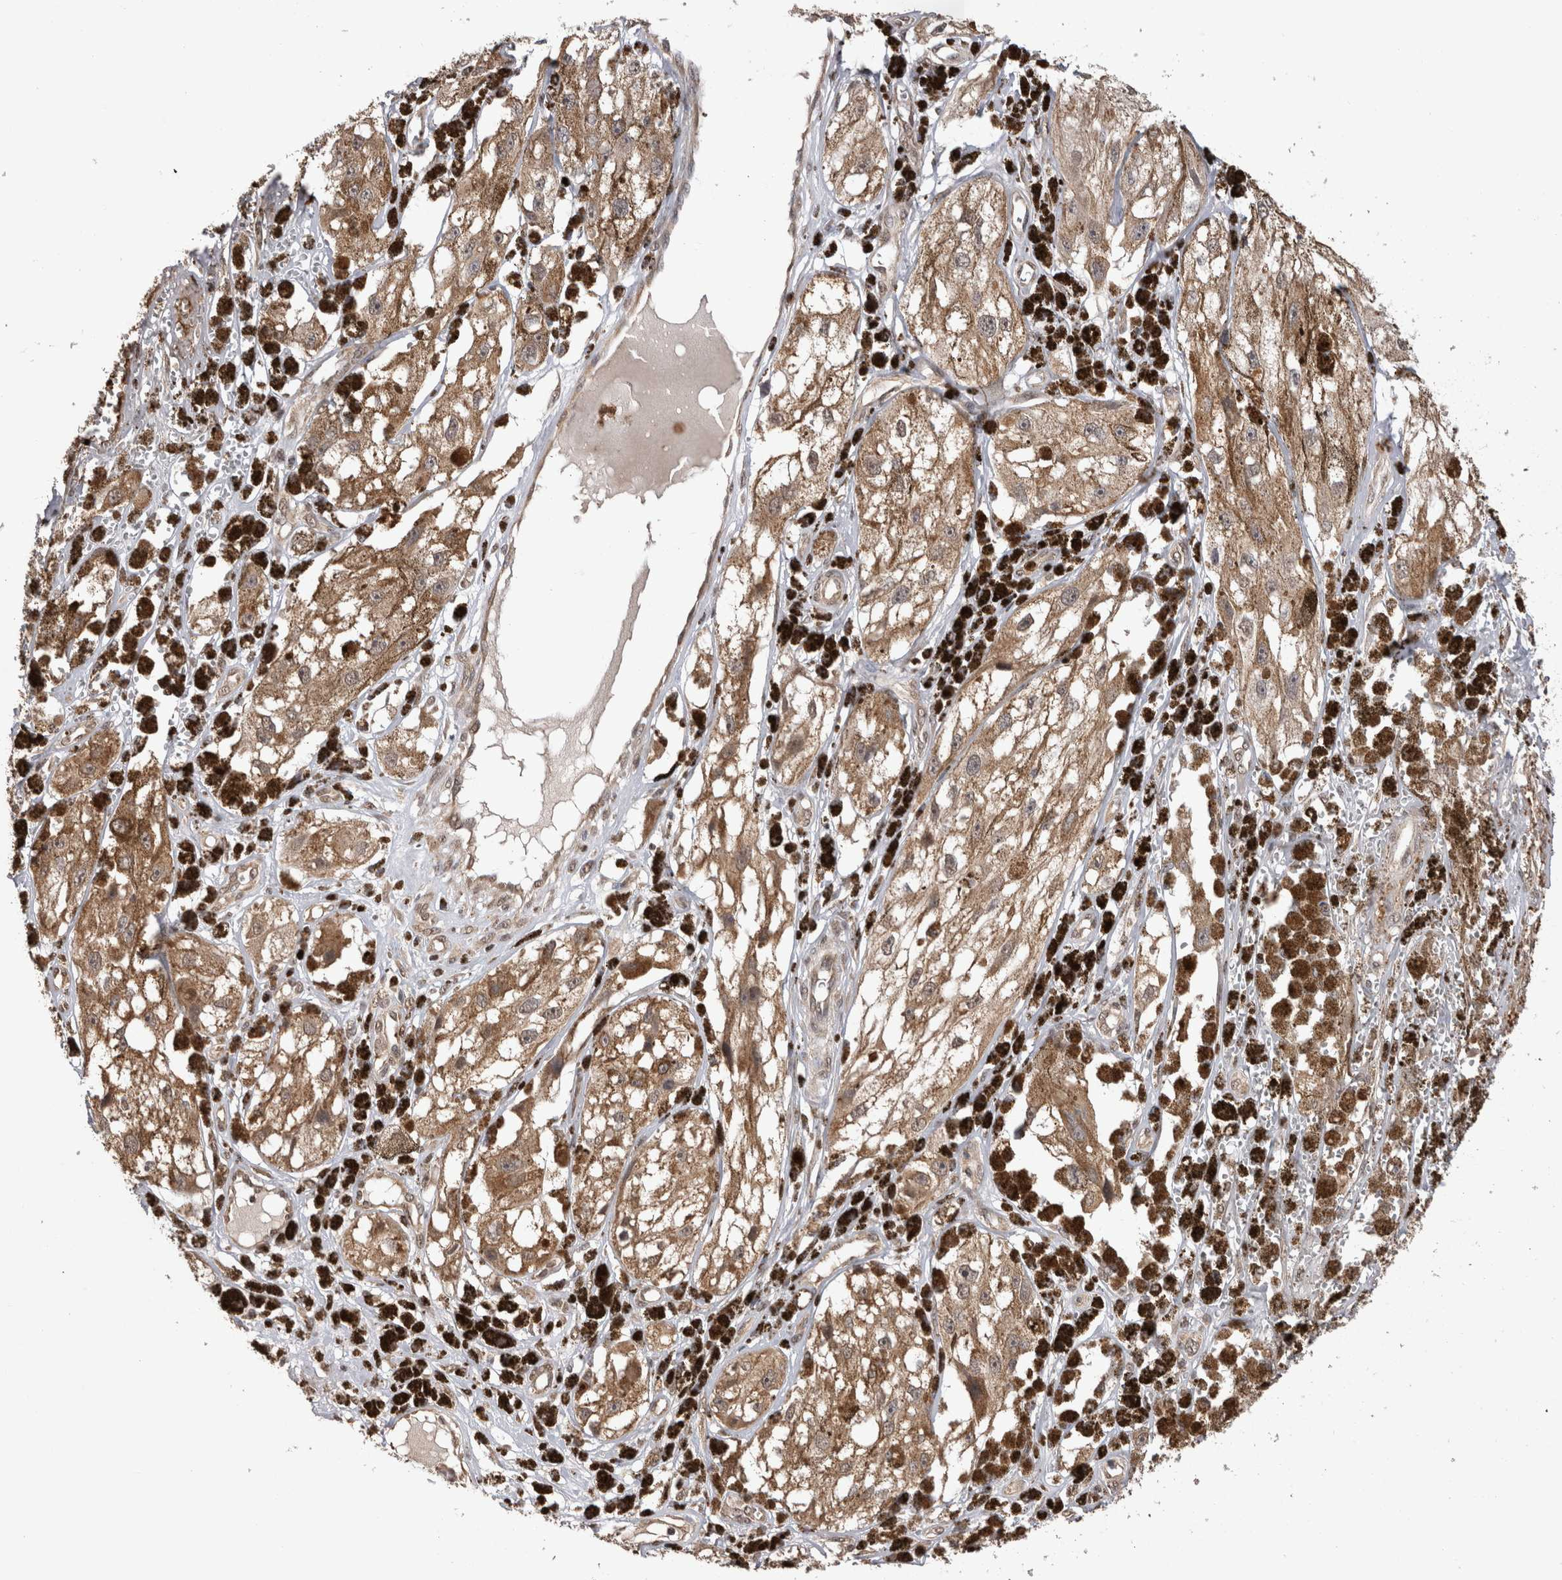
{"staining": {"intensity": "weak", "quantity": ">75%", "location": "cytoplasmic/membranous"}, "tissue": "melanoma", "cell_type": "Tumor cells", "image_type": "cancer", "snomed": [{"axis": "morphology", "description": "Malignant melanoma, NOS"}, {"axis": "topography", "description": "Skin"}], "caption": "Protein staining of malignant melanoma tissue reveals weak cytoplasmic/membranous staining in about >75% of tumor cells.", "gene": "PAK4", "patient": {"sex": "male", "age": 88}}